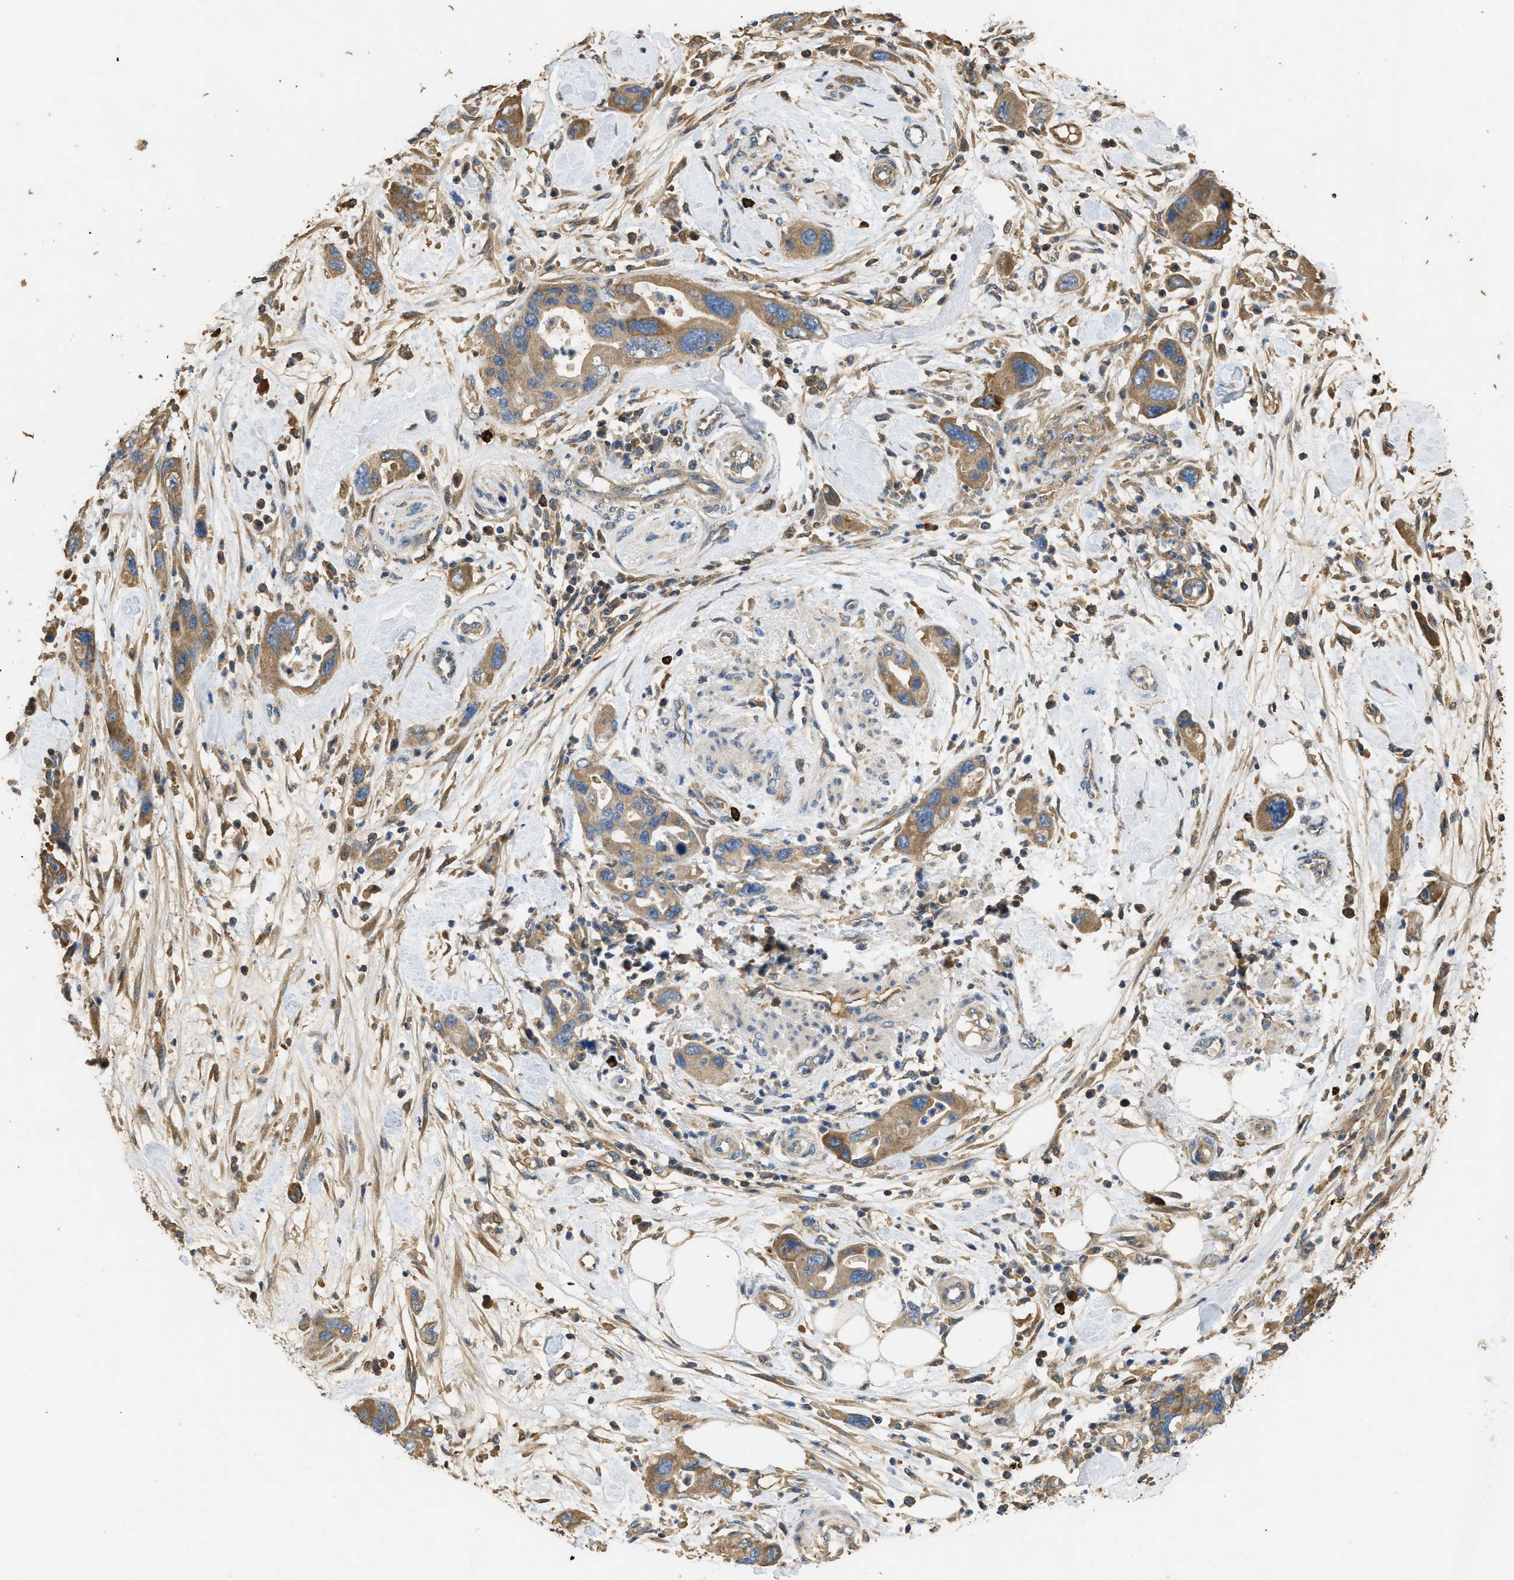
{"staining": {"intensity": "moderate", "quantity": ">75%", "location": "cytoplasmic/membranous"}, "tissue": "pancreatic cancer", "cell_type": "Tumor cells", "image_type": "cancer", "snomed": [{"axis": "morphology", "description": "Normal tissue, NOS"}, {"axis": "morphology", "description": "Adenocarcinoma, NOS"}, {"axis": "topography", "description": "Pancreas"}], "caption": "Protein expression analysis of human adenocarcinoma (pancreatic) reveals moderate cytoplasmic/membranous expression in about >75% of tumor cells. Nuclei are stained in blue.", "gene": "RIPK2", "patient": {"sex": "female", "age": 71}}